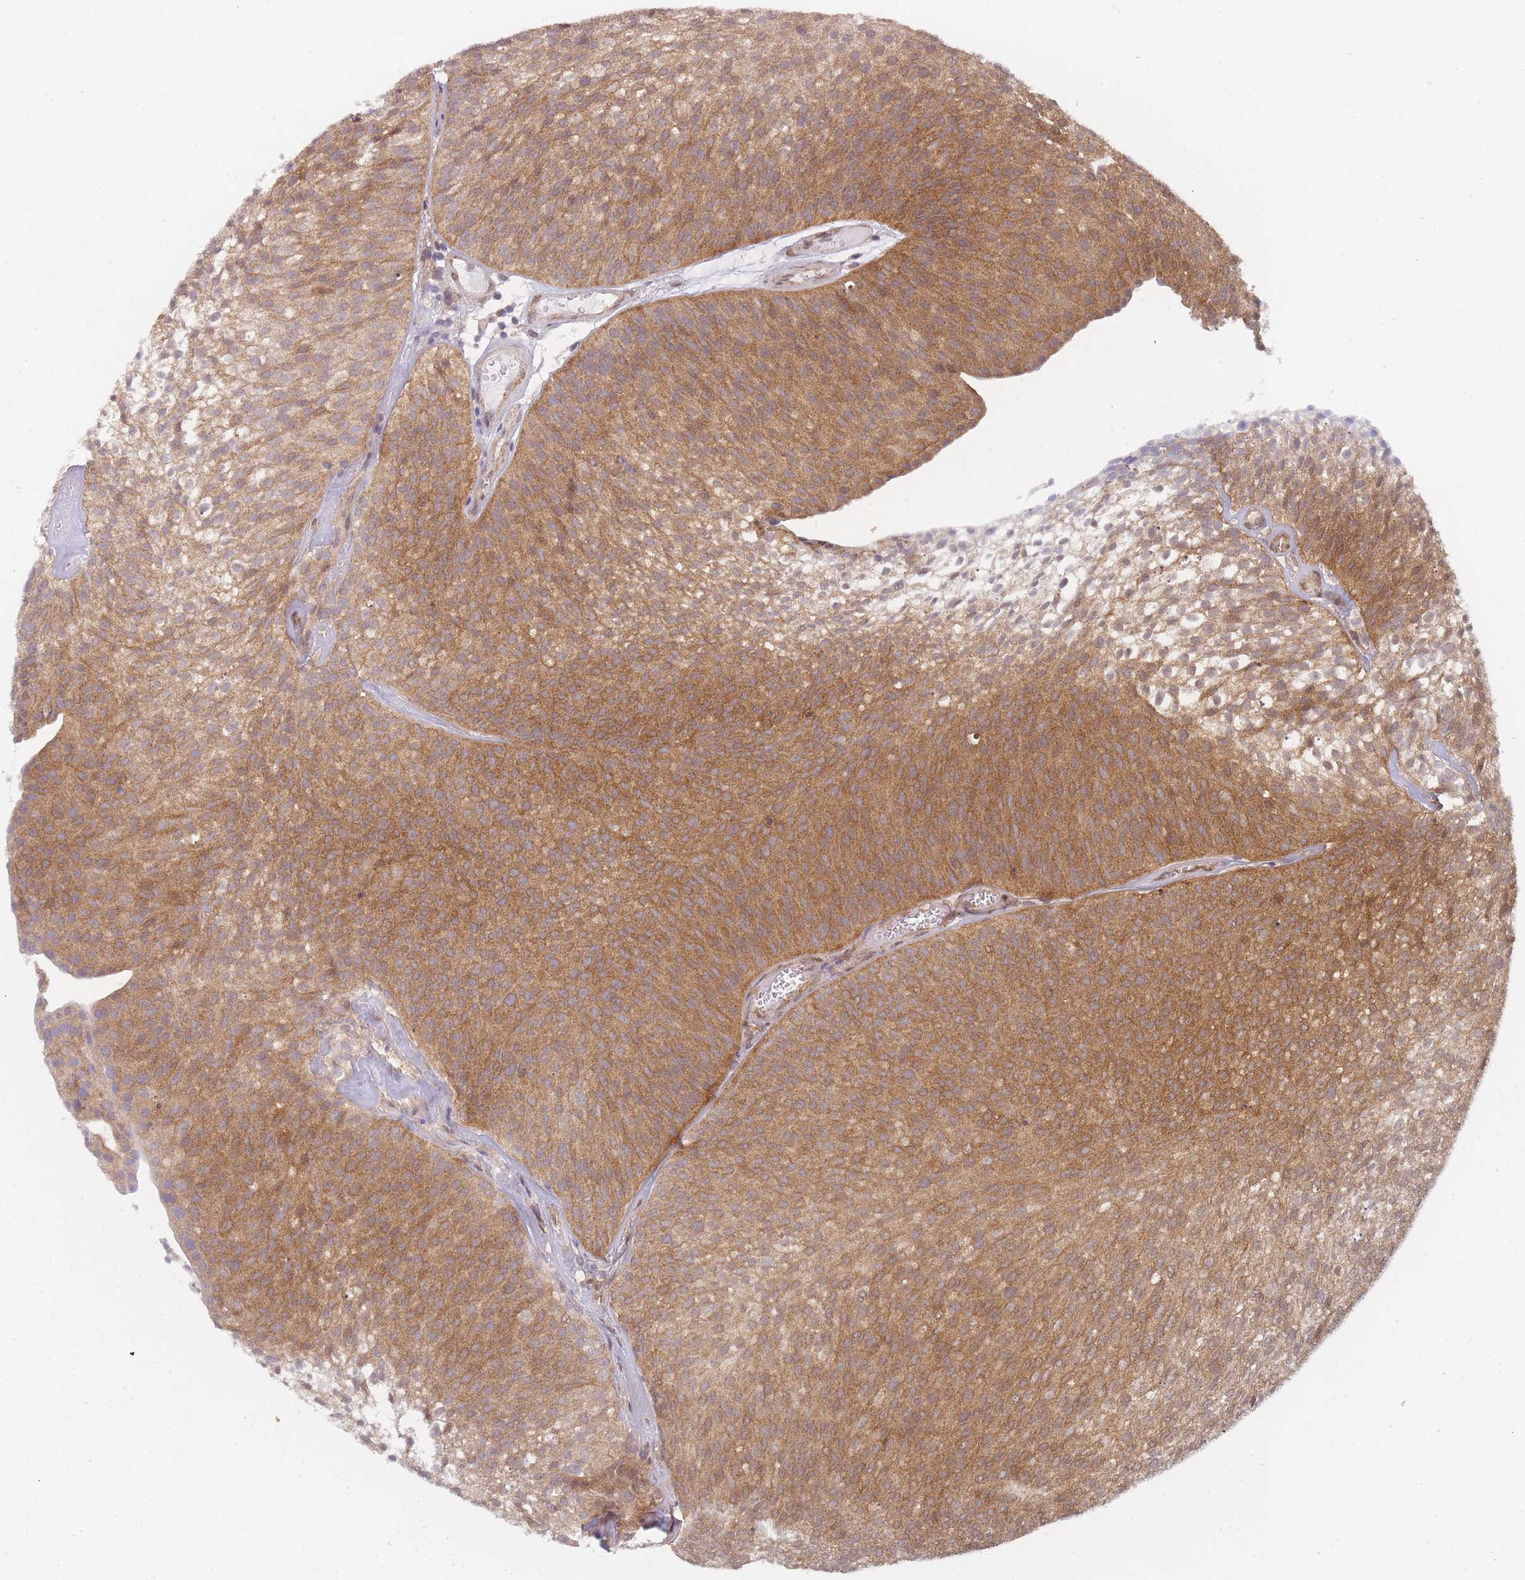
{"staining": {"intensity": "moderate", "quantity": ">75%", "location": "cytoplasmic/membranous"}, "tissue": "urothelial cancer", "cell_type": "Tumor cells", "image_type": "cancer", "snomed": [{"axis": "morphology", "description": "Urothelial carcinoma, Low grade"}, {"axis": "topography", "description": "Urinary bladder"}], "caption": "DAB immunohistochemical staining of urothelial cancer displays moderate cytoplasmic/membranous protein staining in about >75% of tumor cells. The staining is performed using DAB brown chromogen to label protein expression. The nuclei are counter-stained blue using hematoxylin.", "gene": "MRI1", "patient": {"sex": "male", "age": 91}}